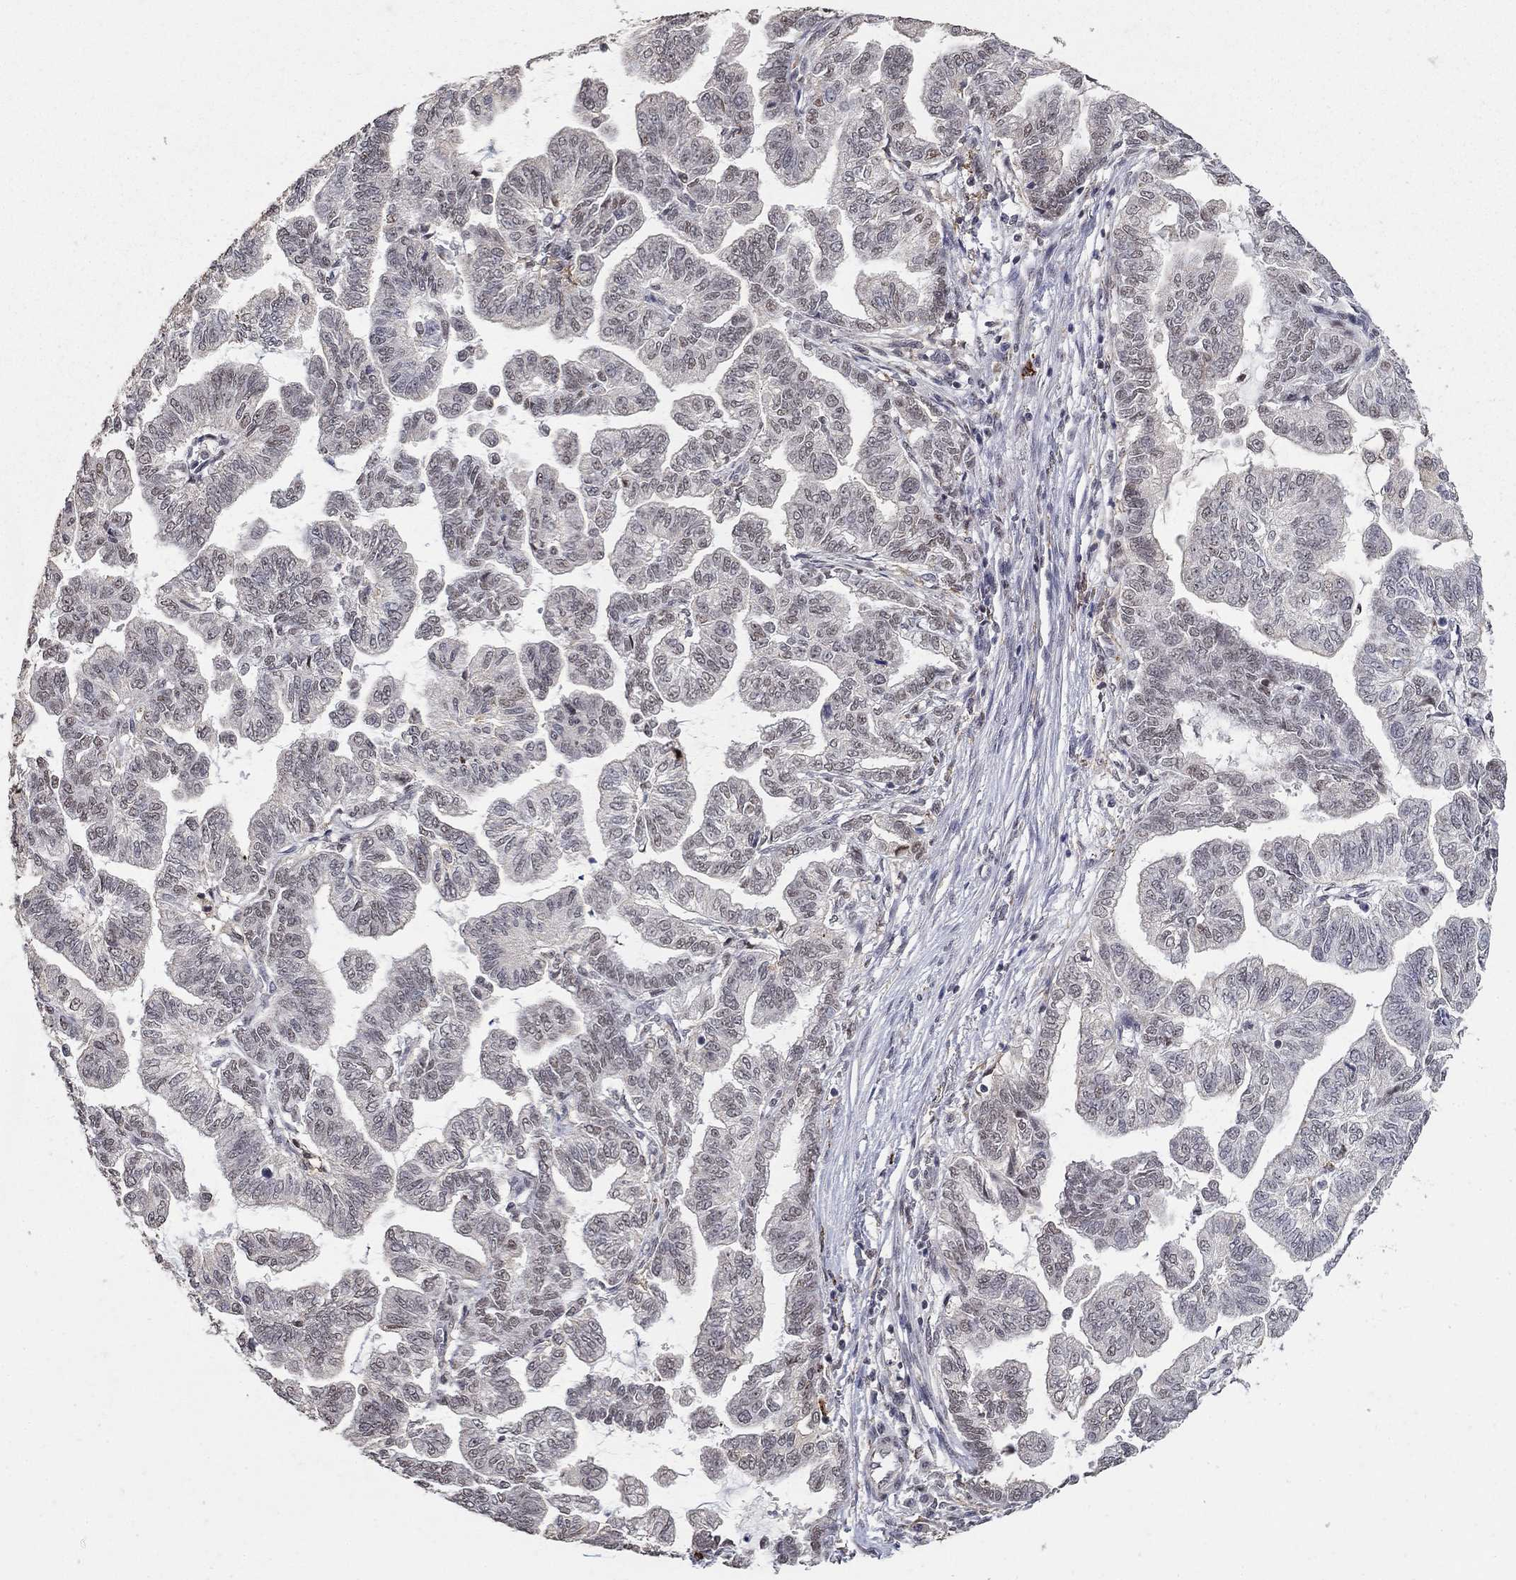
{"staining": {"intensity": "weak", "quantity": "25%-75%", "location": "nuclear"}, "tissue": "stomach cancer", "cell_type": "Tumor cells", "image_type": "cancer", "snomed": [{"axis": "morphology", "description": "Adenocarcinoma, NOS"}, {"axis": "topography", "description": "Stomach"}], "caption": "Immunohistochemistry staining of stomach cancer, which demonstrates low levels of weak nuclear expression in about 25%-75% of tumor cells indicating weak nuclear protein positivity. The staining was performed using DAB (brown) for protein detection and nuclei were counterstained in hematoxylin (blue).", "gene": "GRIA3", "patient": {"sex": "male", "age": 83}}